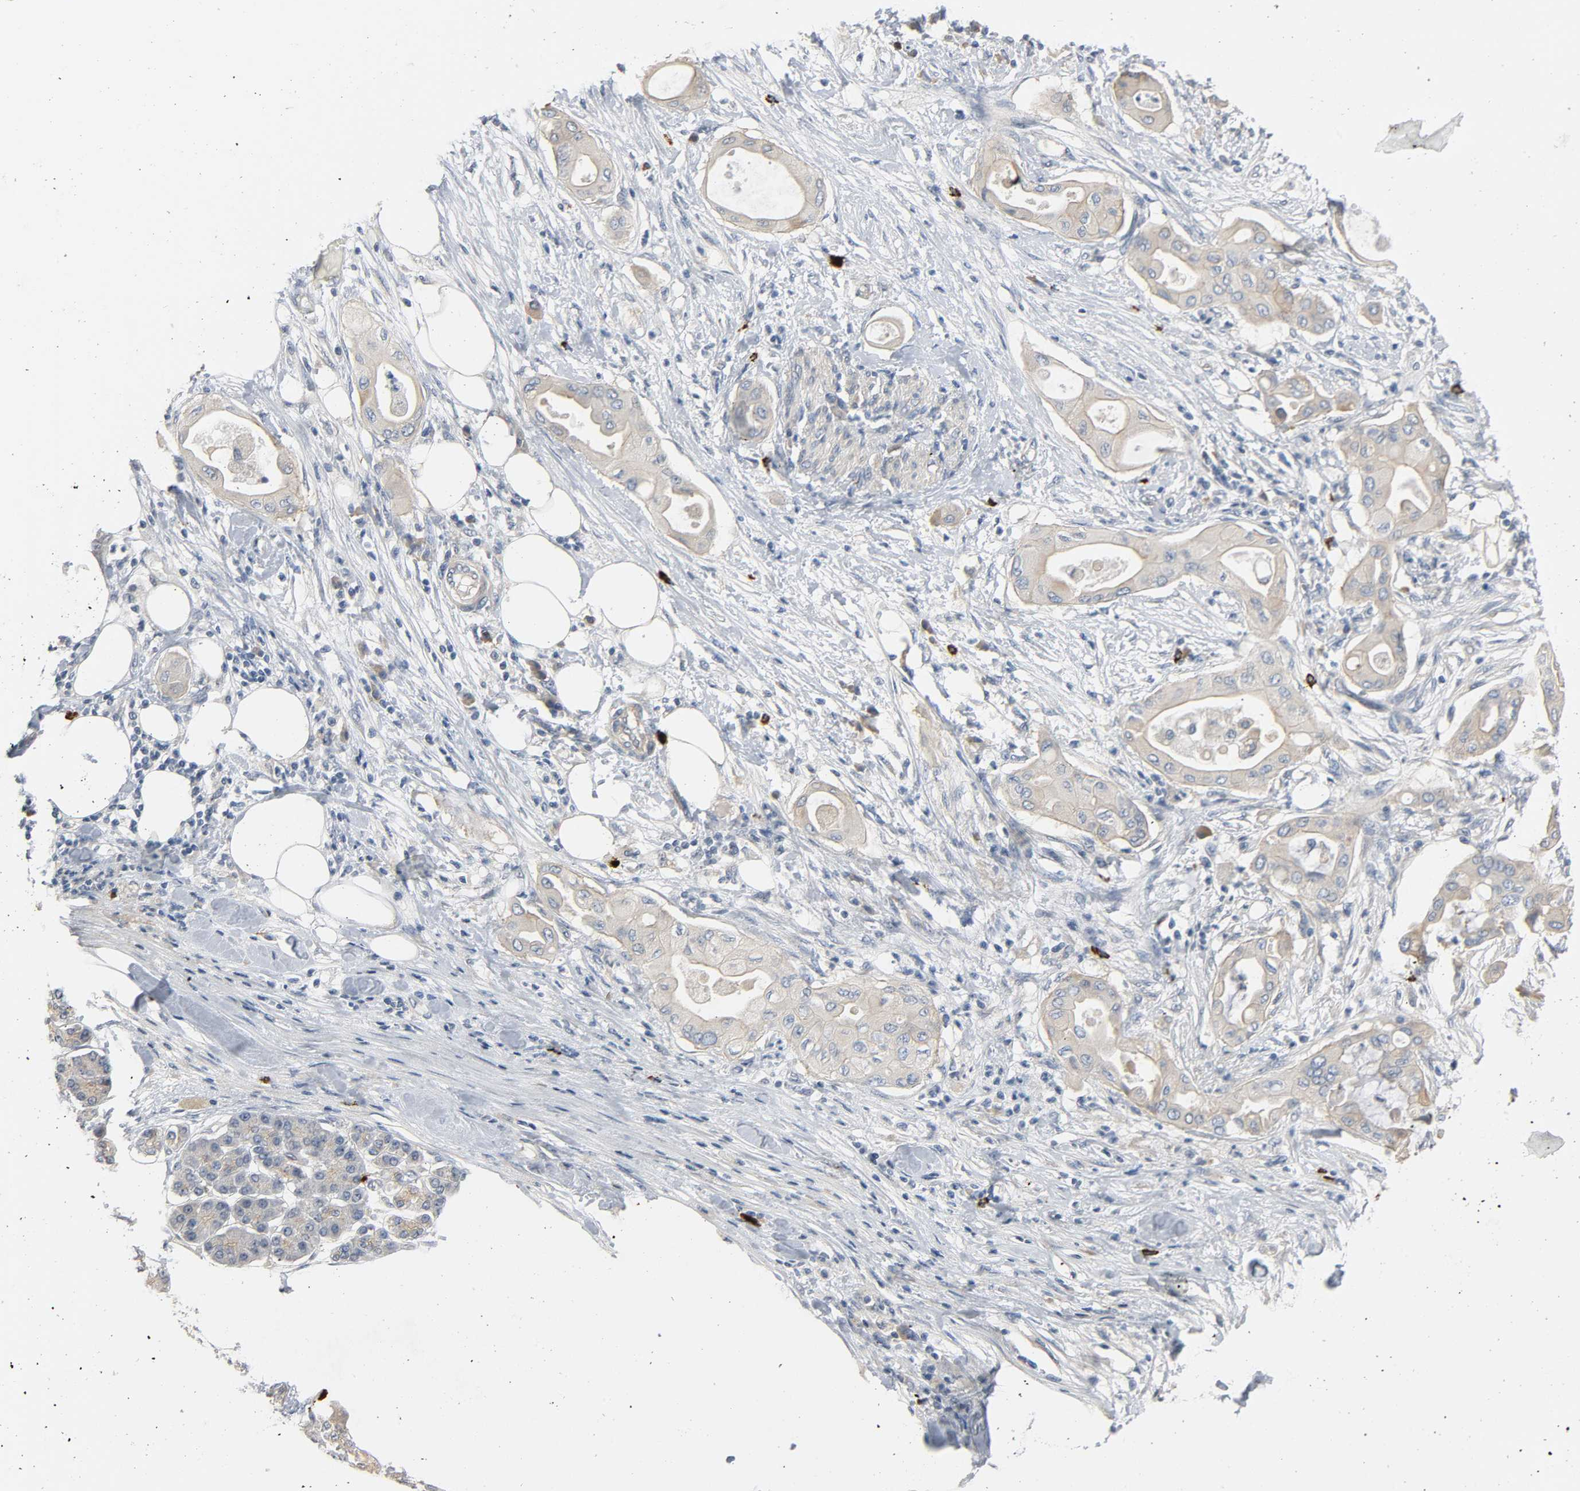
{"staining": {"intensity": "weak", "quantity": ">75%", "location": "cytoplasmic/membranous"}, "tissue": "pancreatic cancer", "cell_type": "Tumor cells", "image_type": "cancer", "snomed": [{"axis": "morphology", "description": "Adenocarcinoma, NOS"}, {"axis": "morphology", "description": "Adenocarcinoma, metastatic, NOS"}, {"axis": "topography", "description": "Lymph node"}, {"axis": "topography", "description": "Pancreas"}, {"axis": "topography", "description": "Duodenum"}], "caption": "Immunohistochemistry of pancreatic cancer (adenocarcinoma) reveals low levels of weak cytoplasmic/membranous expression in about >75% of tumor cells. Ihc stains the protein of interest in brown and the nuclei are stained blue.", "gene": "LIMCH1", "patient": {"sex": "female", "age": 64}}